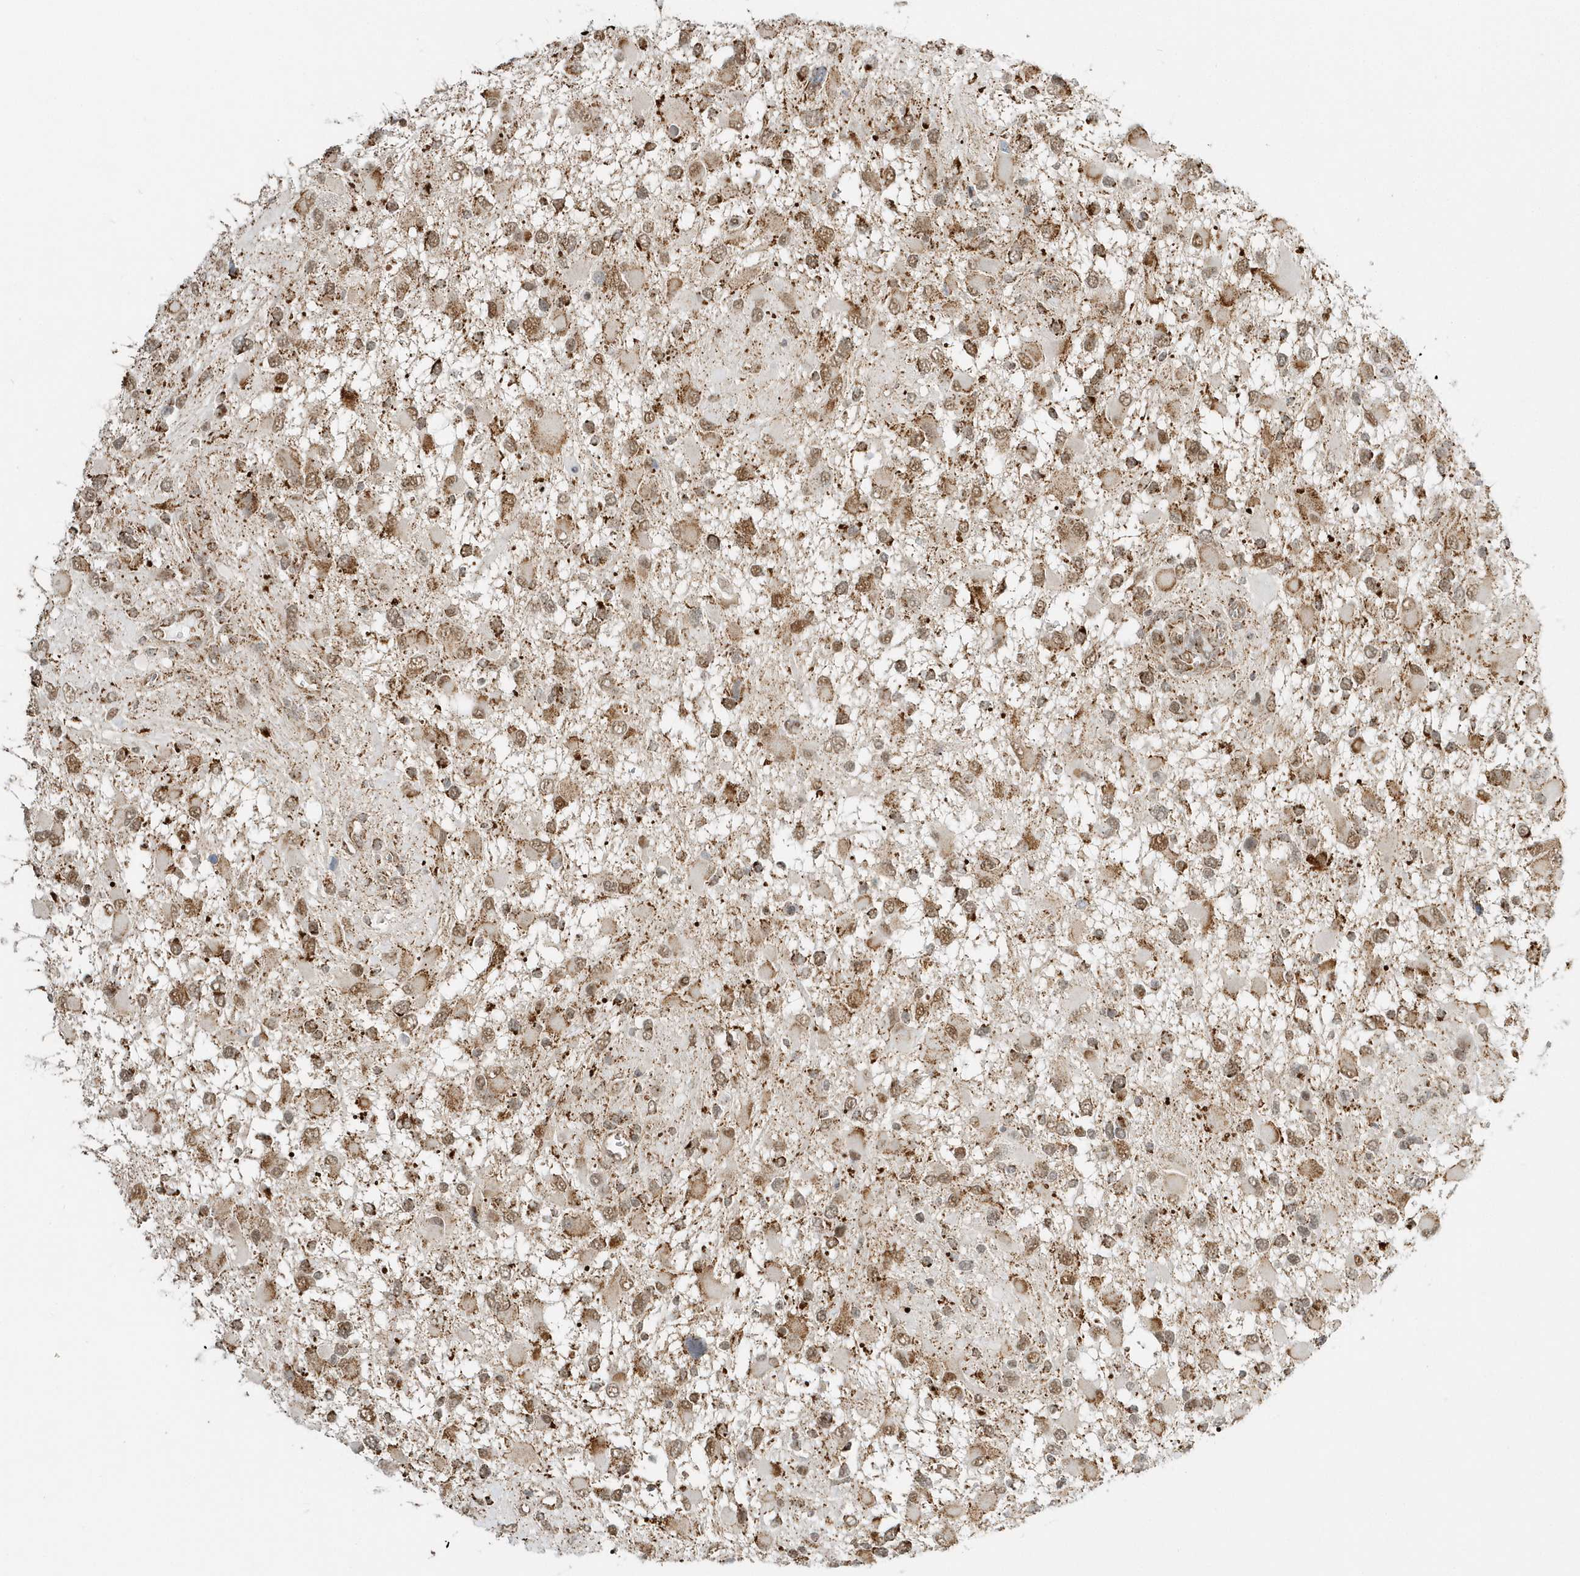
{"staining": {"intensity": "moderate", "quantity": ">75%", "location": "cytoplasmic/membranous,nuclear"}, "tissue": "glioma", "cell_type": "Tumor cells", "image_type": "cancer", "snomed": [{"axis": "morphology", "description": "Glioma, malignant, High grade"}, {"axis": "topography", "description": "Brain"}], "caption": "The histopathology image exhibits staining of high-grade glioma (malignant), revealing moderate cytoplasmic/membranous and nuclear protein positivity (brown color) within tumor cells.", "gene": "PSMD6", "patient": {"sex": "male", "age": 53}}